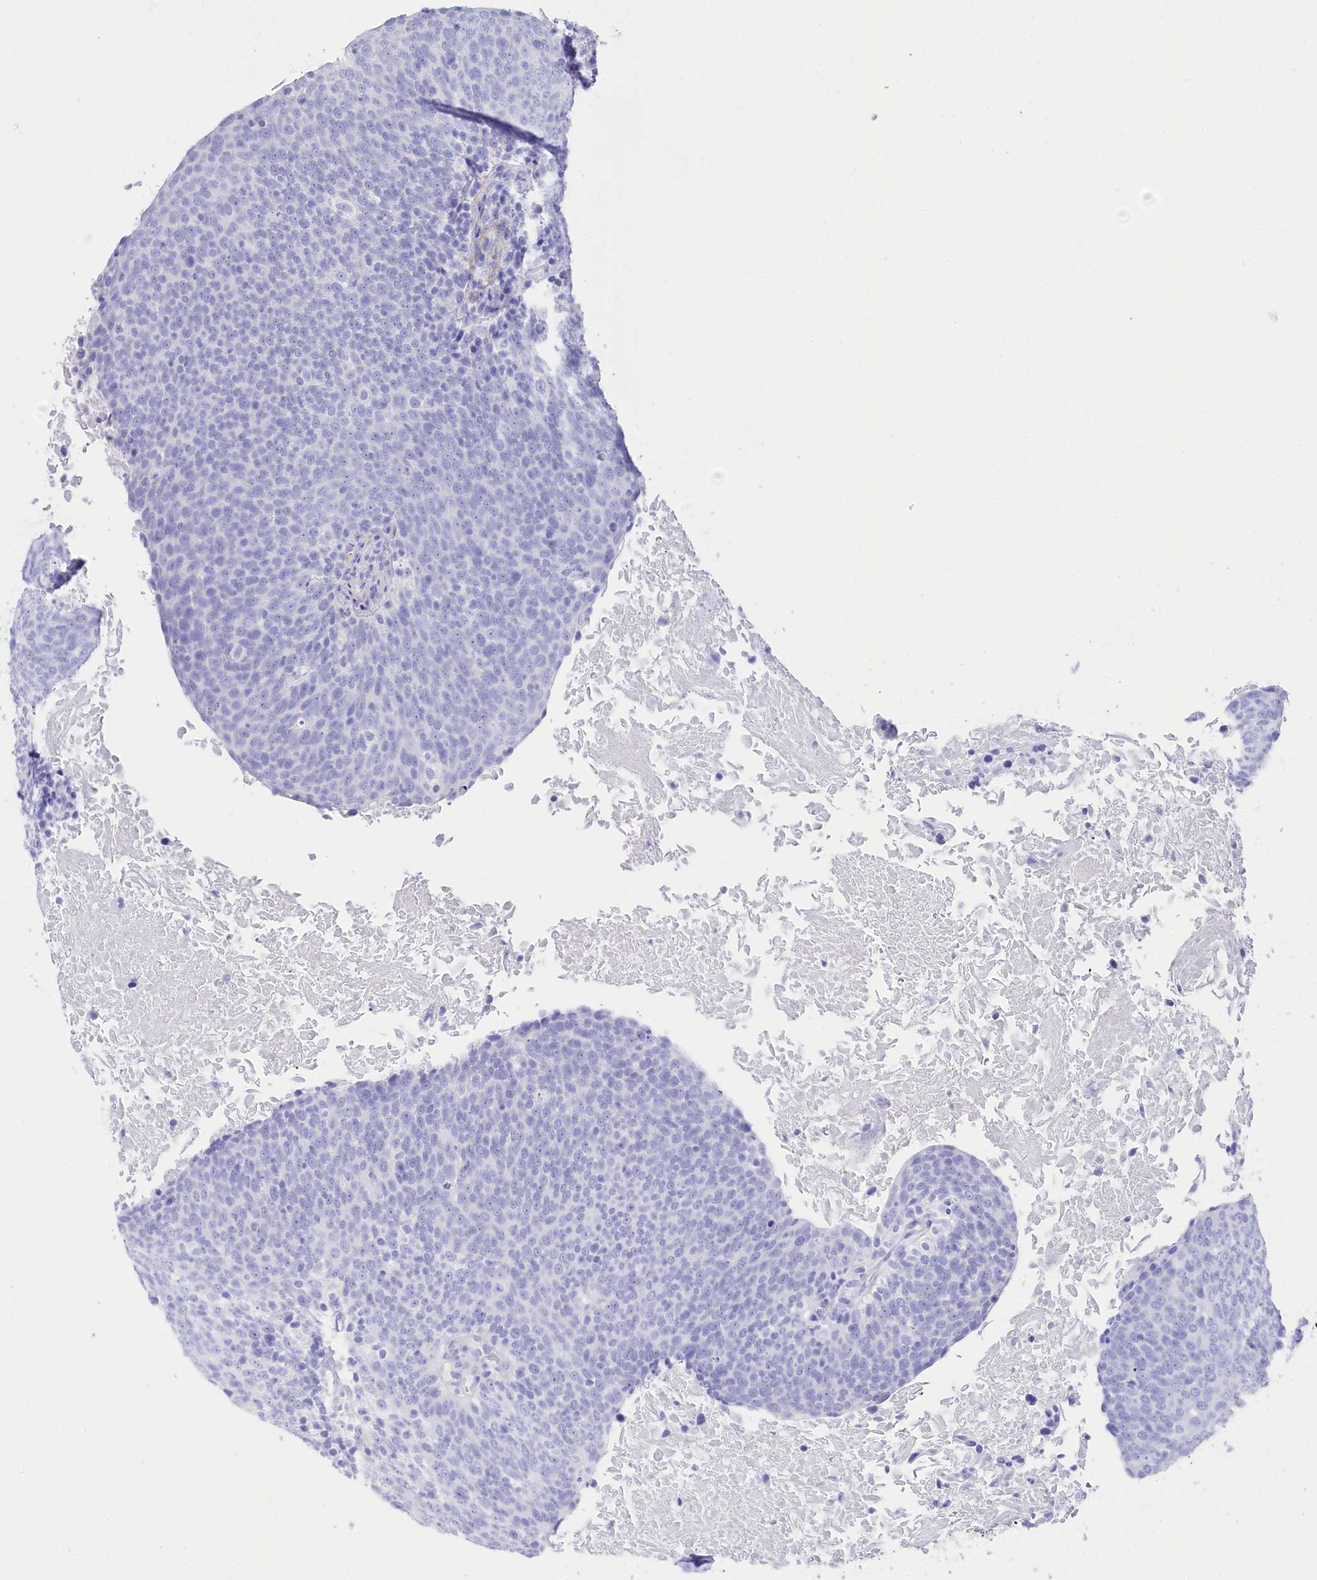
{"staining": {"intensity": "negative", "quantity": "none", "location": "none"}, "tissue": "head and neck cancer", "cell_type": "Tumor cells", "image_type": "cancer", "snomed": [{"axis": "morphology", "description": "Squamous cell carcinoma, NOS"}, {"axis": "morphology", "description": "Squamous cell carcinoma, metastatic, NOS"}, {"axis": "topography", "description": "Lymph node"}, {"axis": "topography", "description": "Head-Neck"}], "caption": "Histopathology image shows no protein expression in tumor cells of squamous cell carcinoma (head and neck) tissue.", "gene": "CSN3", "patient": {"sex": "male", "age": 62}}